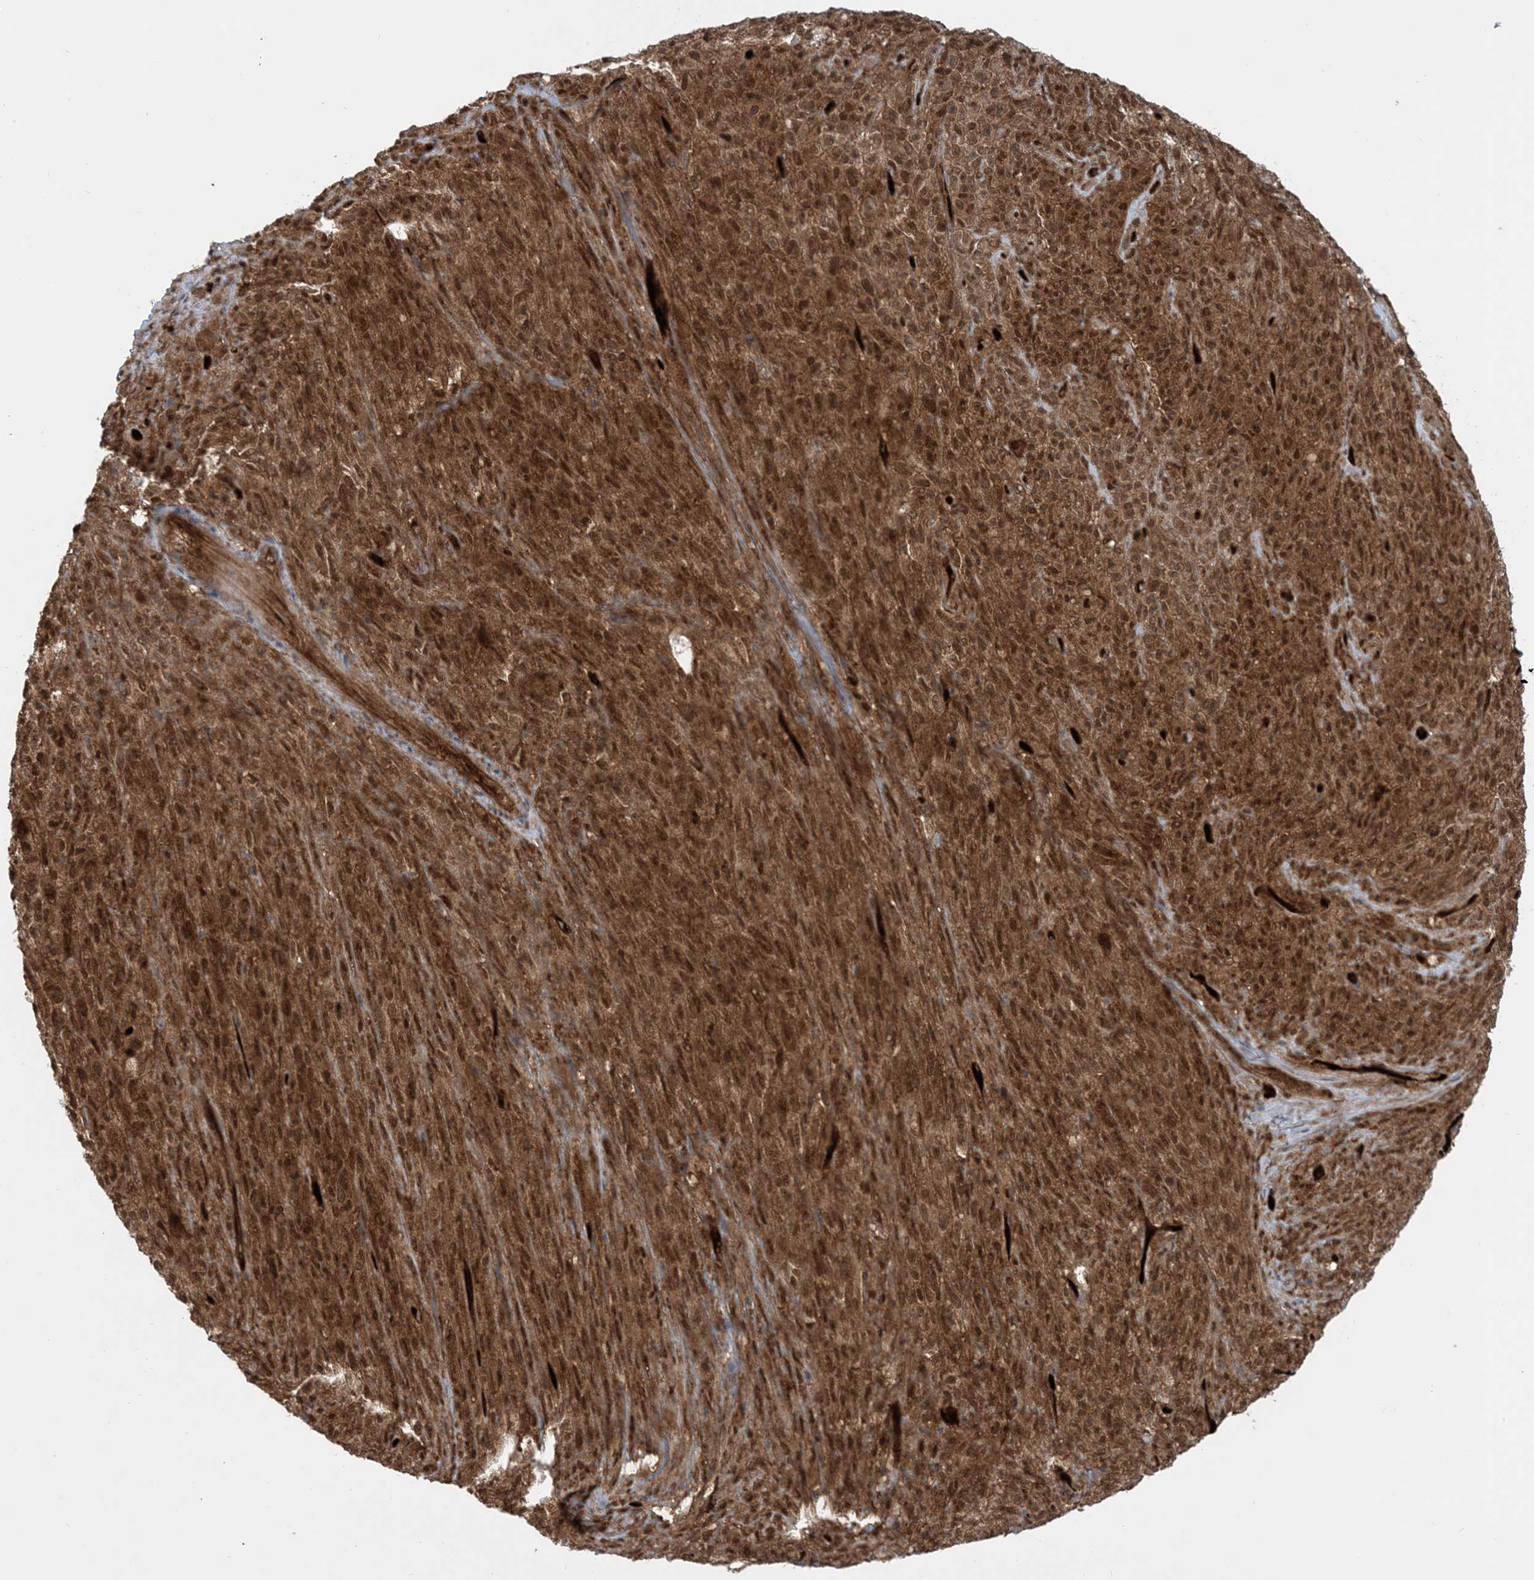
{"staining": {"intensity": "strong", "quantity": ">75%", "location": "cytoplasmic/membranous,nuclear"}, "tissue": "melanoma", "cell_type": "Tumor cells", "image_type": "cancer", "snomed": [{"axis": "morphology", "description": "Malignant melanoma, NOS"}, {"axis": "topography", "description": "Skin"}], "caption": "IHC of human melanoma reveals high levels of strong cytoplasmic/membranous and nuclear expression in about >75% of tumor cells.", "gene": "PPM1F", "patient": {"sex": "female", "age": 82}}